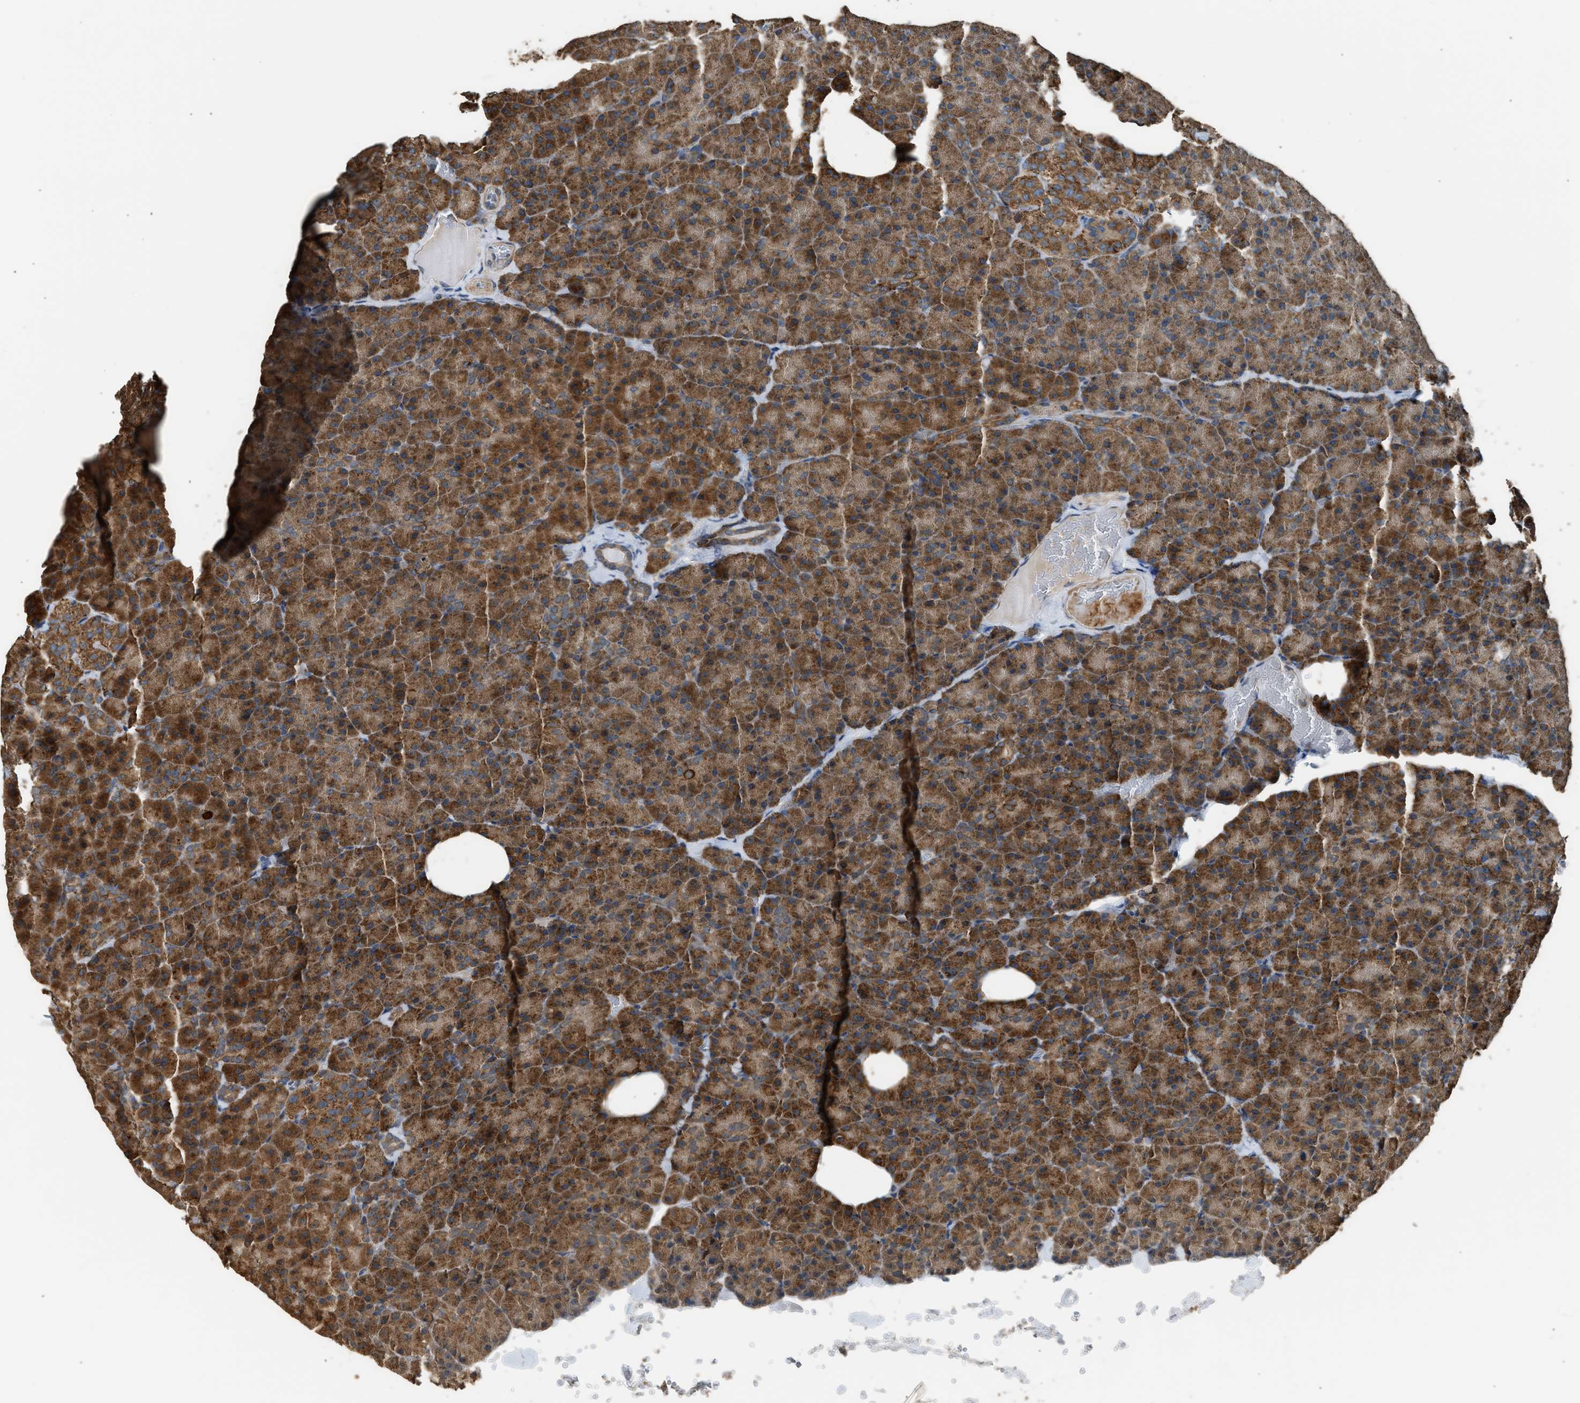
{"staining": {"intensity": "strong", "quantity": ">75%", "location": "cytoplasmic/membranous"}, "tissue": "pancreas", "cell_type": "Exocrine glandular cells", "image_type": "normal", "snomed": [{"axis": "morphology", "description": "Normal tissue, NOS"}, {"axis": "topography", "description": "Pancreas"}], "caption": "A brown stain labels strong cytoplasmic/membranous staining of a protein in exocrine glandular cells of unremarkable pancreas. The protein is shown in brown color, while the nuclei are stained blue.", "gene": "STARD3", "patient": {"sex": "female", "age": 35}}